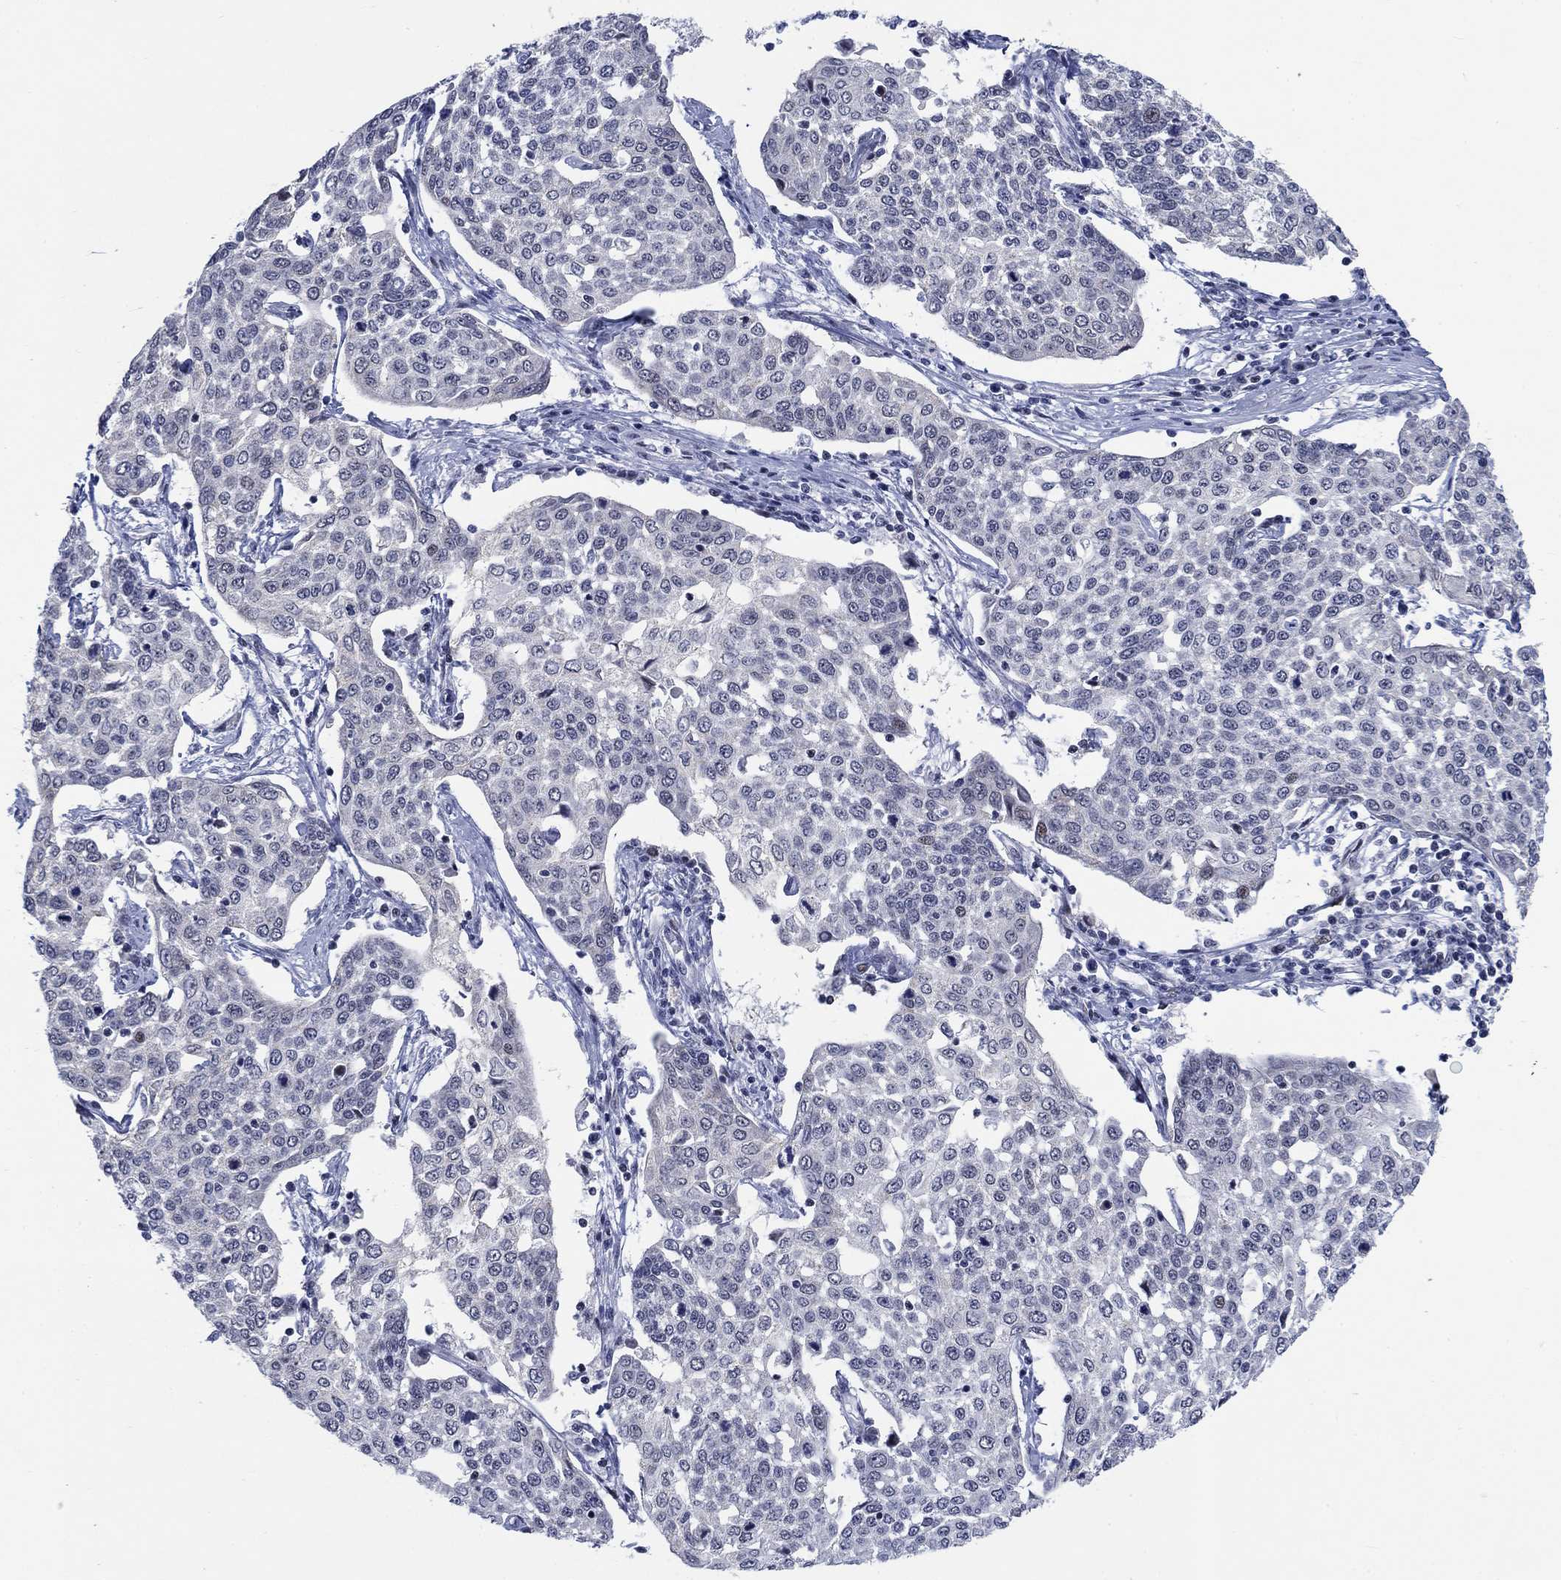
{"staining": {"intensity": "negative", "quantity": "none", "location": "none"}, "tissue": "cervical cancer", "cell_type": "Tumor cells", "image_type": "cancer", "snomed": [{"axis": "morphology", "description": "Squamous cell carcinoma, NOS"}, {"axis": "topography", "description": "Cervix"}], "caption": "IHC photomicrograph of cervical cancer stained for a protein (brown), which reveals no positivity in tumor cells. Nuclei are stained in blue.", "gene": "NEU3", "patient": {"sex": "female", "age": 34}}